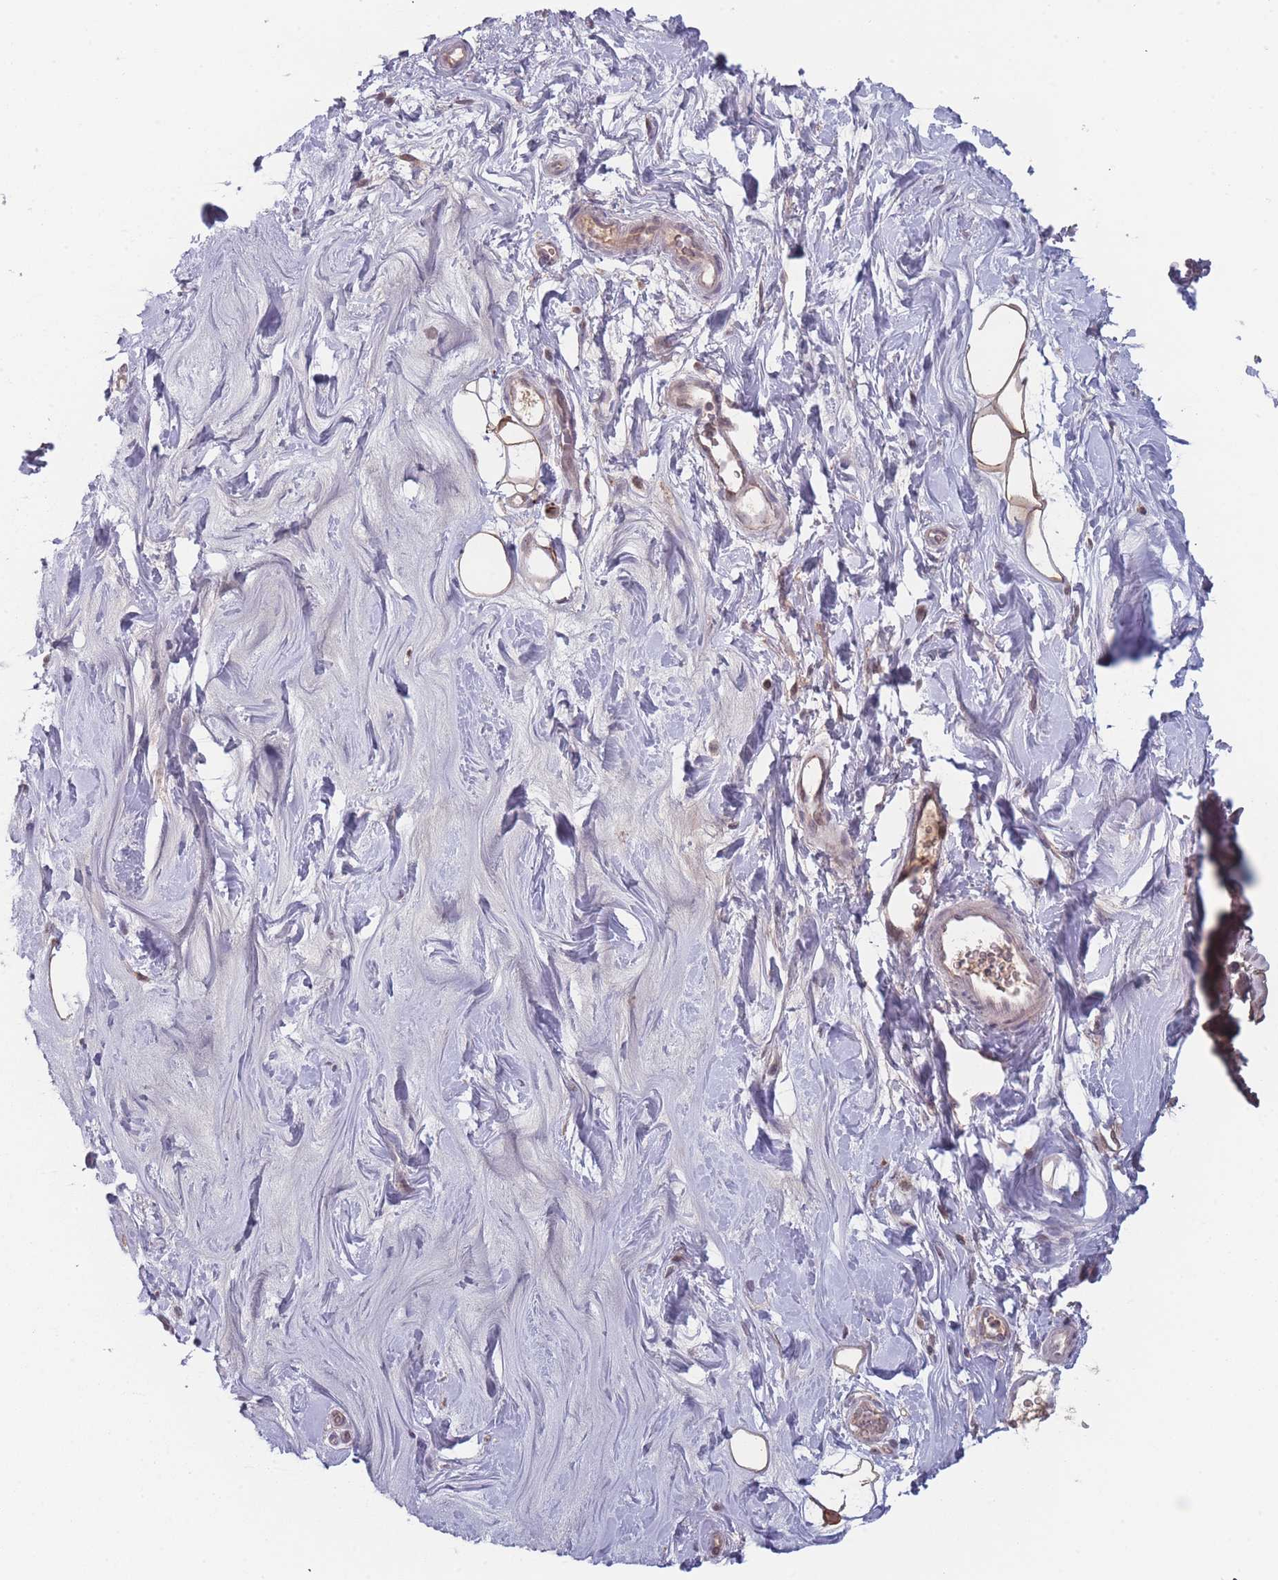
{"staining": {"intensity": "moderate", "quantity": ">75%", "location": "cytoplasmic/membranous"}, "tissue": "adipose tissue", "cell_type": "Adipocytes", "image_type": "normal", "snomed": [{"axis": "morphology", "description": "Normal tissue, NOS"}, {"axis": "topography", "description": "Breast"}], "caption": "Normal adipose tissue demonstrates moderate cytoplasmic/membranous expression in about >75% of adipocytes.", "gene": "TMEM232", "patient": {"sex": "female", "age": 26}}